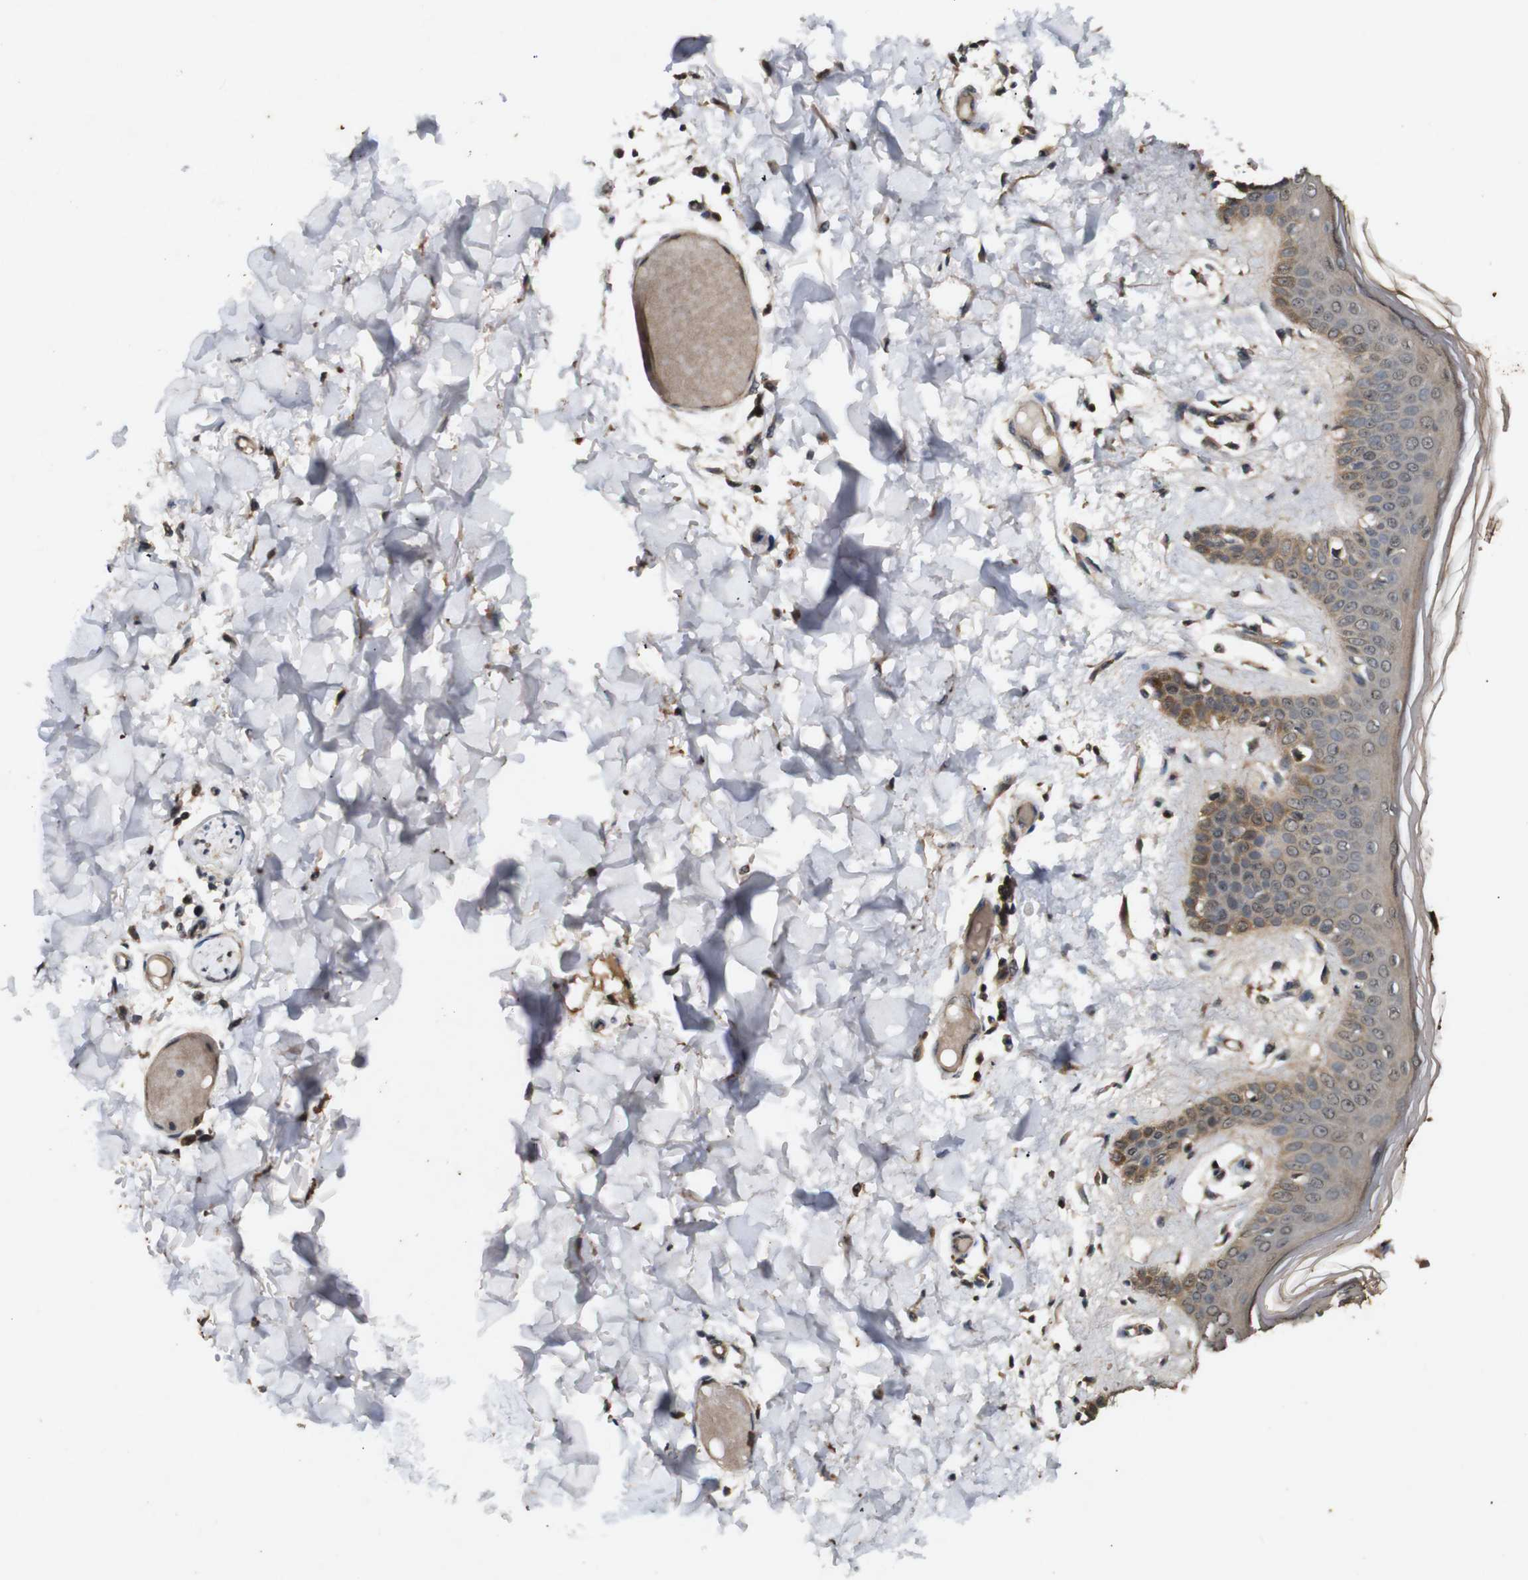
{"staining": {"intensity": "moderate", "quantity": ">75%", "location": "cytoplasmic/membranous"}, "tissue": "skin", "cell_type": "Fibroblasts", "image_type": "normal", "snomed": [{"axis": "morphology", "description": "Normal tissue, NOS"}, {"axis": "topography", "description": "Skin"}], "caption": "Skin stained with DAB immunohistochemistry (IHC) exhibits medium levels of moderate cytoplasmic/membranous expression in approximately >75% of fibroblasts.", "gene": "RIPK1", "patient": {"sex": "male", "age": 53}}